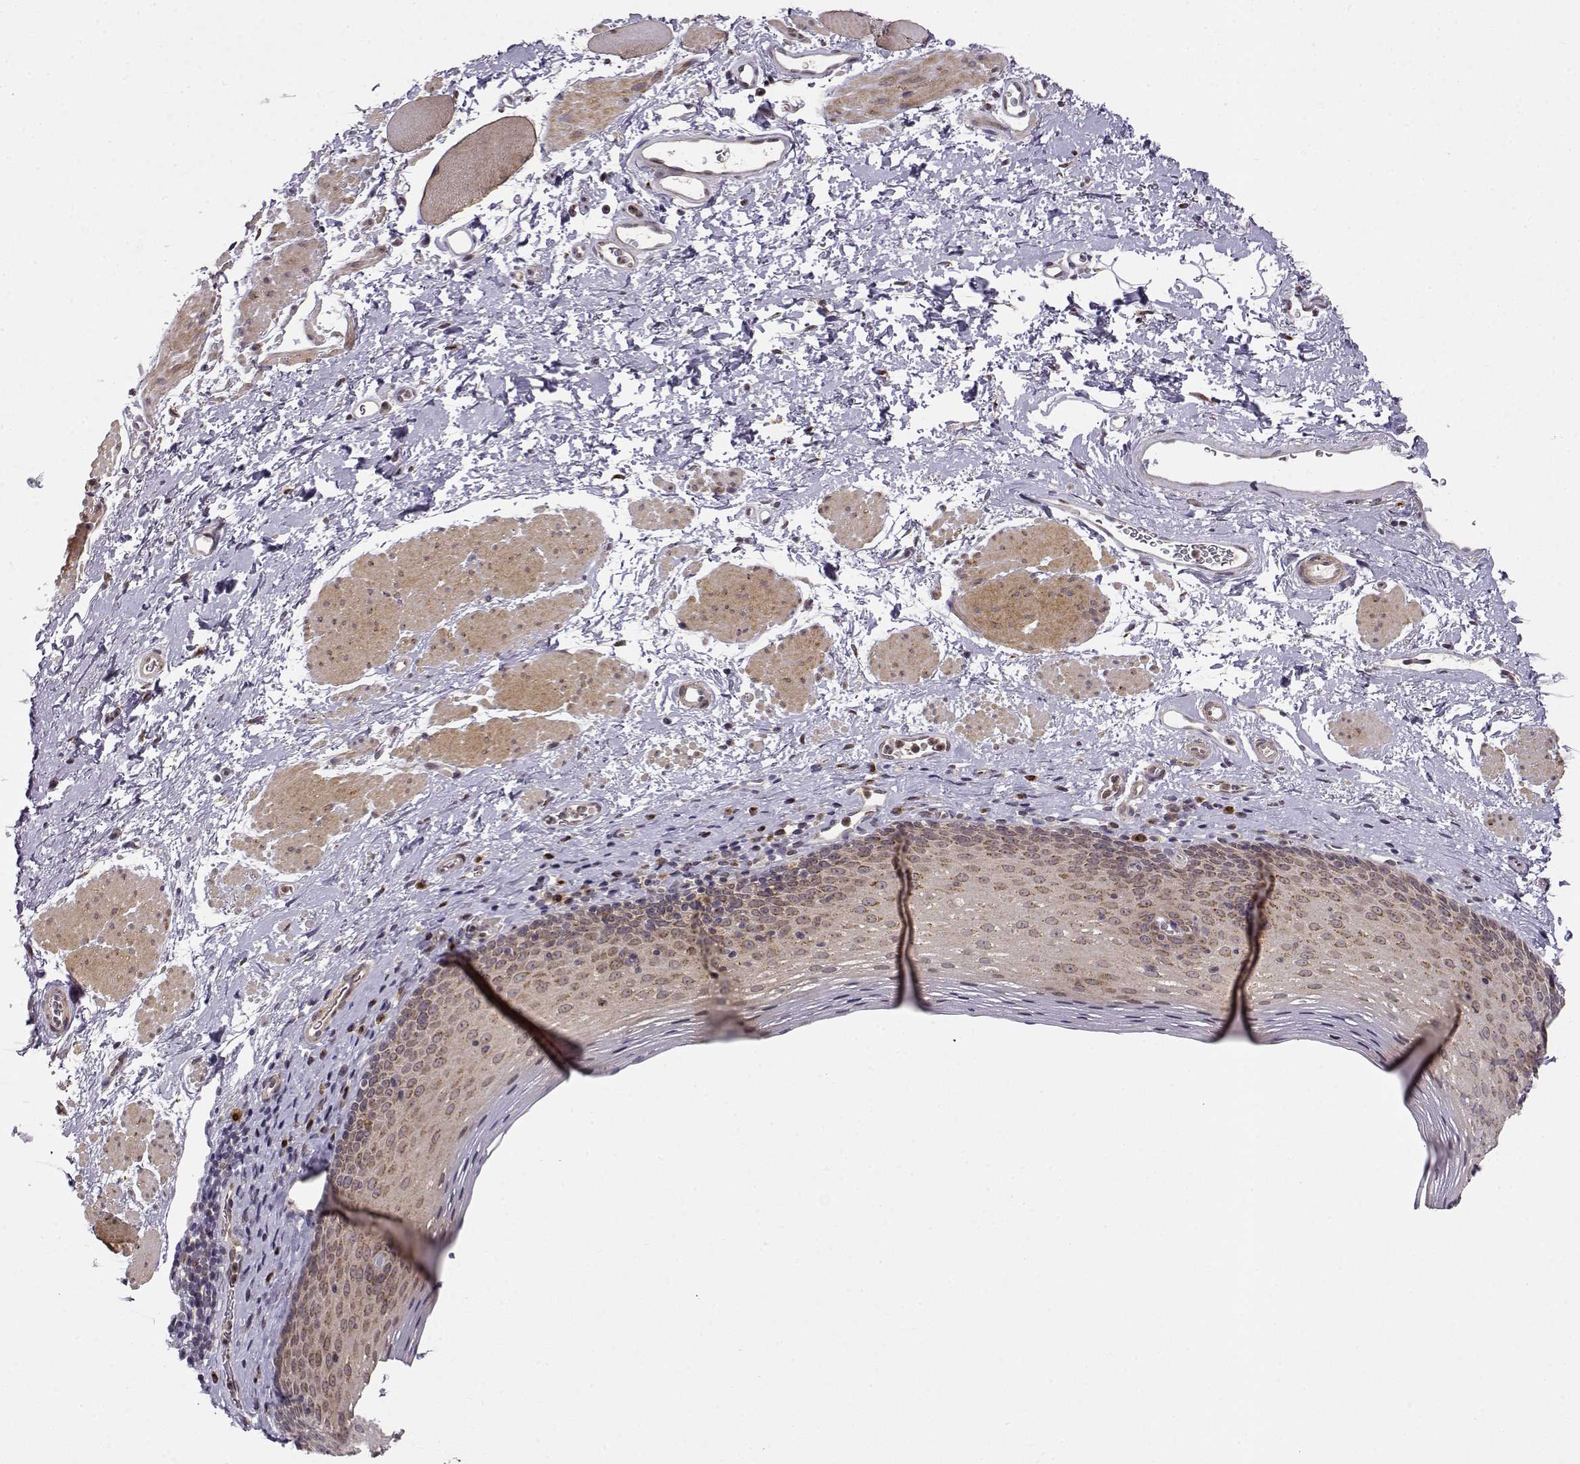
{"staining": {"intensity": "weak", "quantity": ">75%", "location": "cytoplasmic/membranous"}, "tissue": "esophagus", "cell_type": "Squamous epithelial cells", "image_type": "normal", "snomed": [{"axis": "morphology", "description": "Normal tissue, NOS"}, {"axis": "topography", "description": "Esophagus"}], "caption": "A photomicrograph of esophagus stained for a protein shows weak cytoplasmic/membranous brown staining in squamous epithelial cells. The staining was performed using DAB, with brown indicating positive protein expression. Nuclei are stained blue with hematoxylin.", "gene": "ERGIC2", "patient": {"sex": "female", "age": 68}}